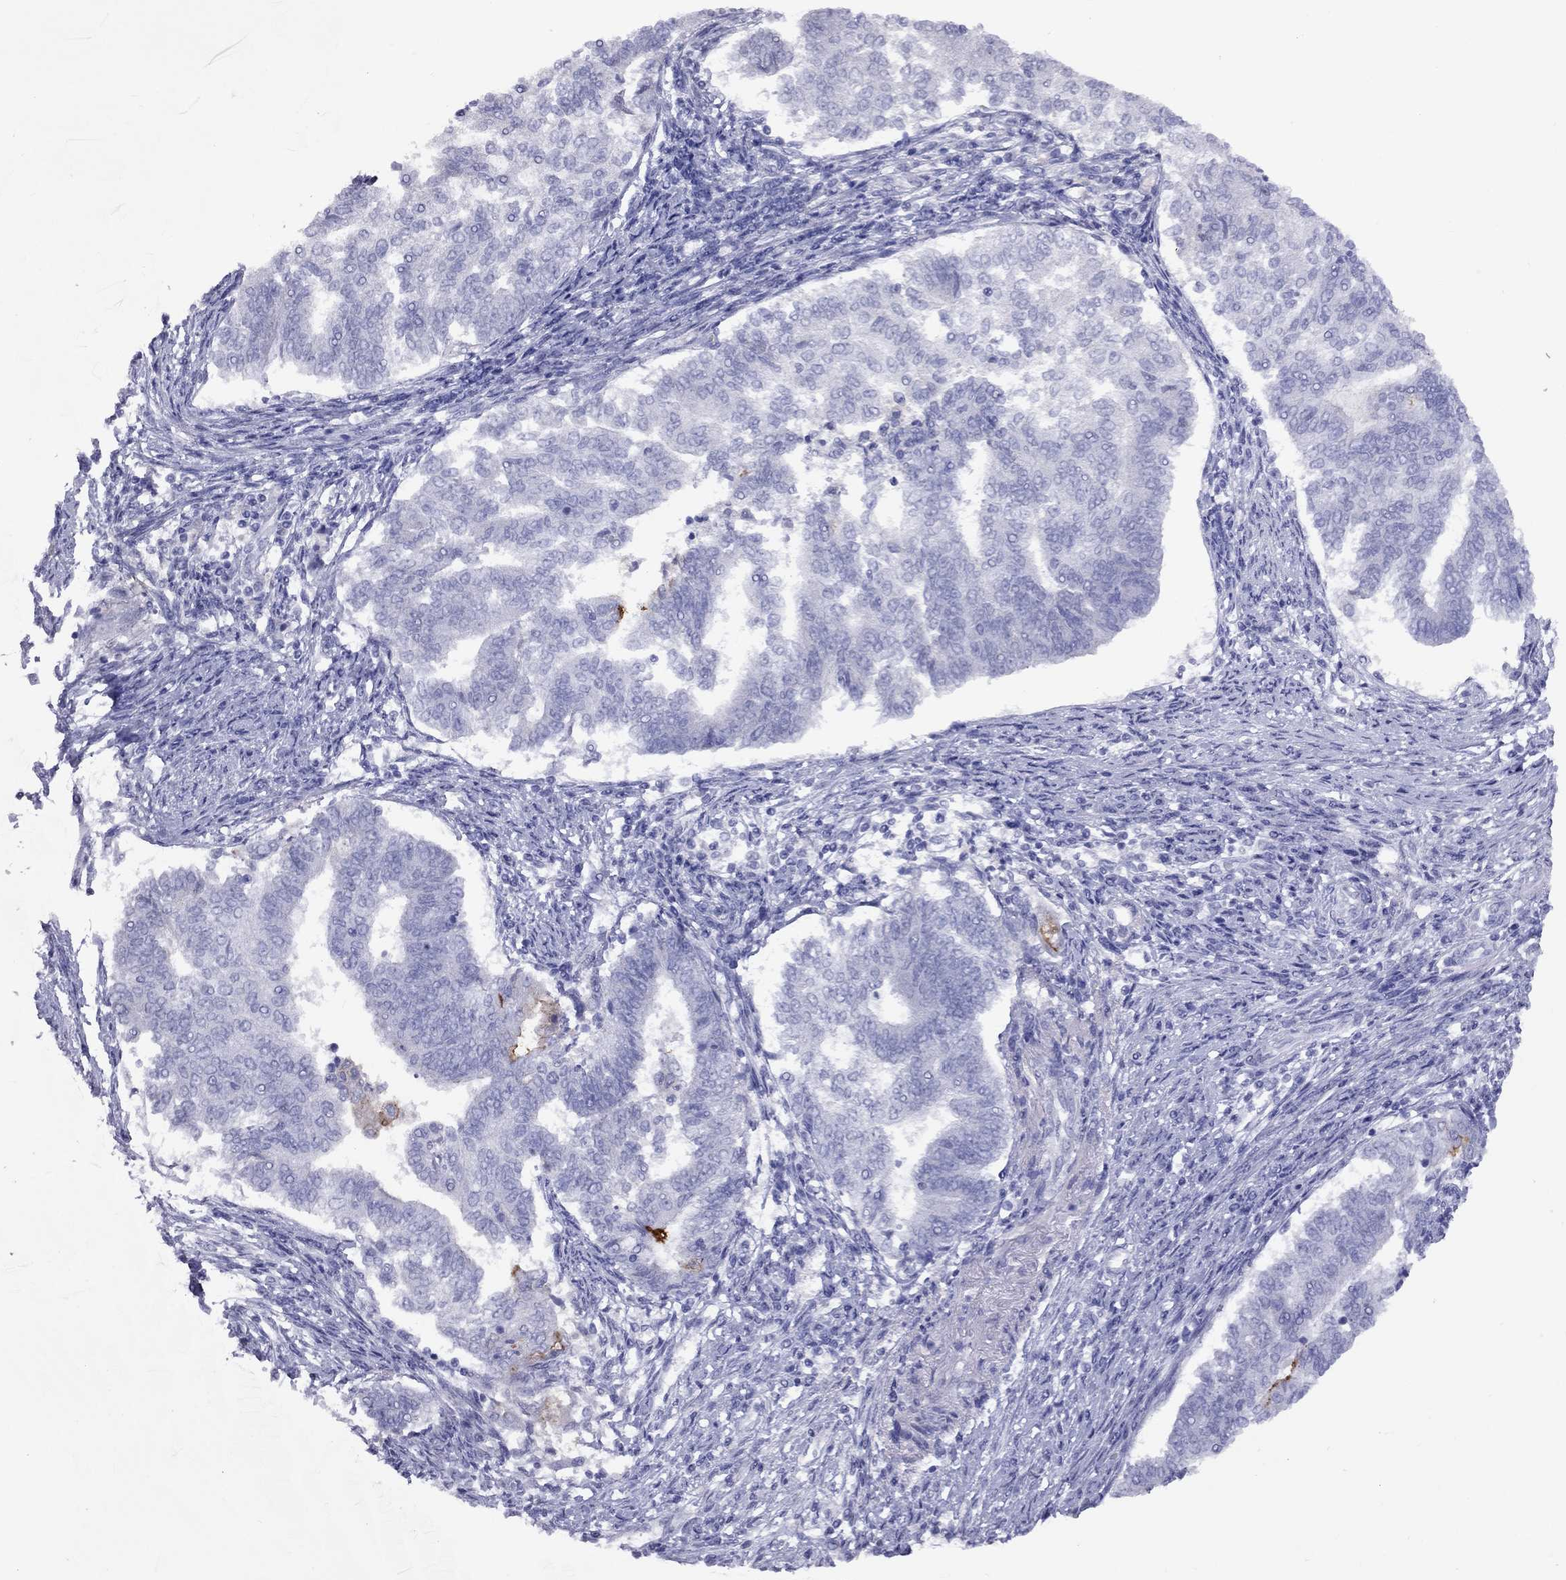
{"staining": {"intensity": "negative", "quantity": "none", "location": "none"}, "tissue": "endometrial cancer", "cell_type": "Tumor cells", "image_type": "cancer", "snomed": [{"axis": "morphology", "description": "Adenocarcinoma, NOS"}, {"axis": "topography", "description": "Endometrium"}], "caption": "Tumor cells are negative for brown protein staining in adenocarcinoma (endometrial).", "gene": "MUC16", "patient": {"sex": "female", "age": 65}}